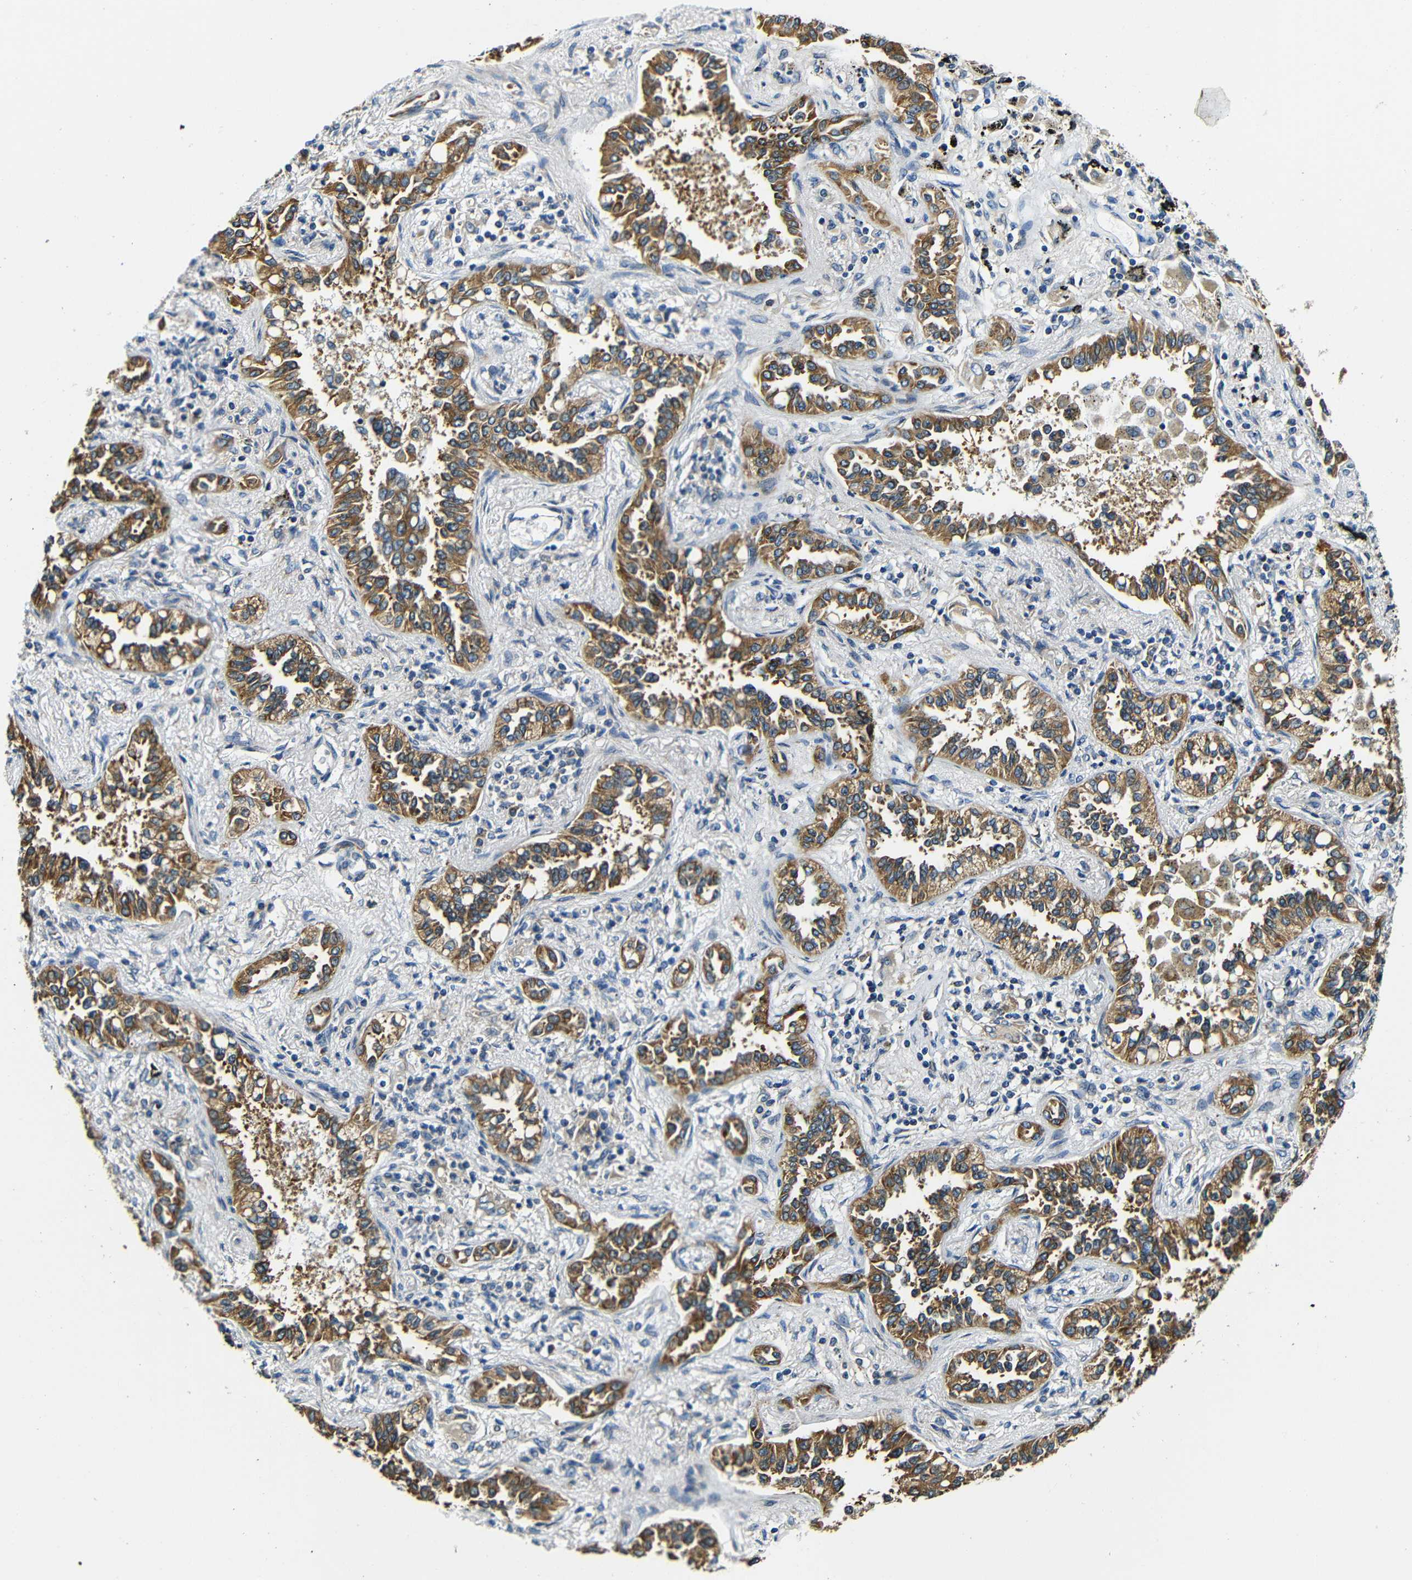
{"staining": {"intensity": "strong", "quantity": ">75%", "location": "cytoplasmic/membranous"}, "tissue": "lung cancer", "cell_type": "Tumor cells", "image_type": "cancer", "snomed": [{"axis": "morphology", "description": "Normal tissue, NOS"}, {"axis": "morphology", "description": "Adenocarcinoma, NOS"}, {"axis": "topography", "description": "Lung"}], "caption": "Protein expression analysis of human lung adenocarcinoma reveals strong cytoplasmic/membranous staining in approximately >75% of tumor cells.", "gene": "VAPB", "patient": {"sex": "male", "age": 59}}